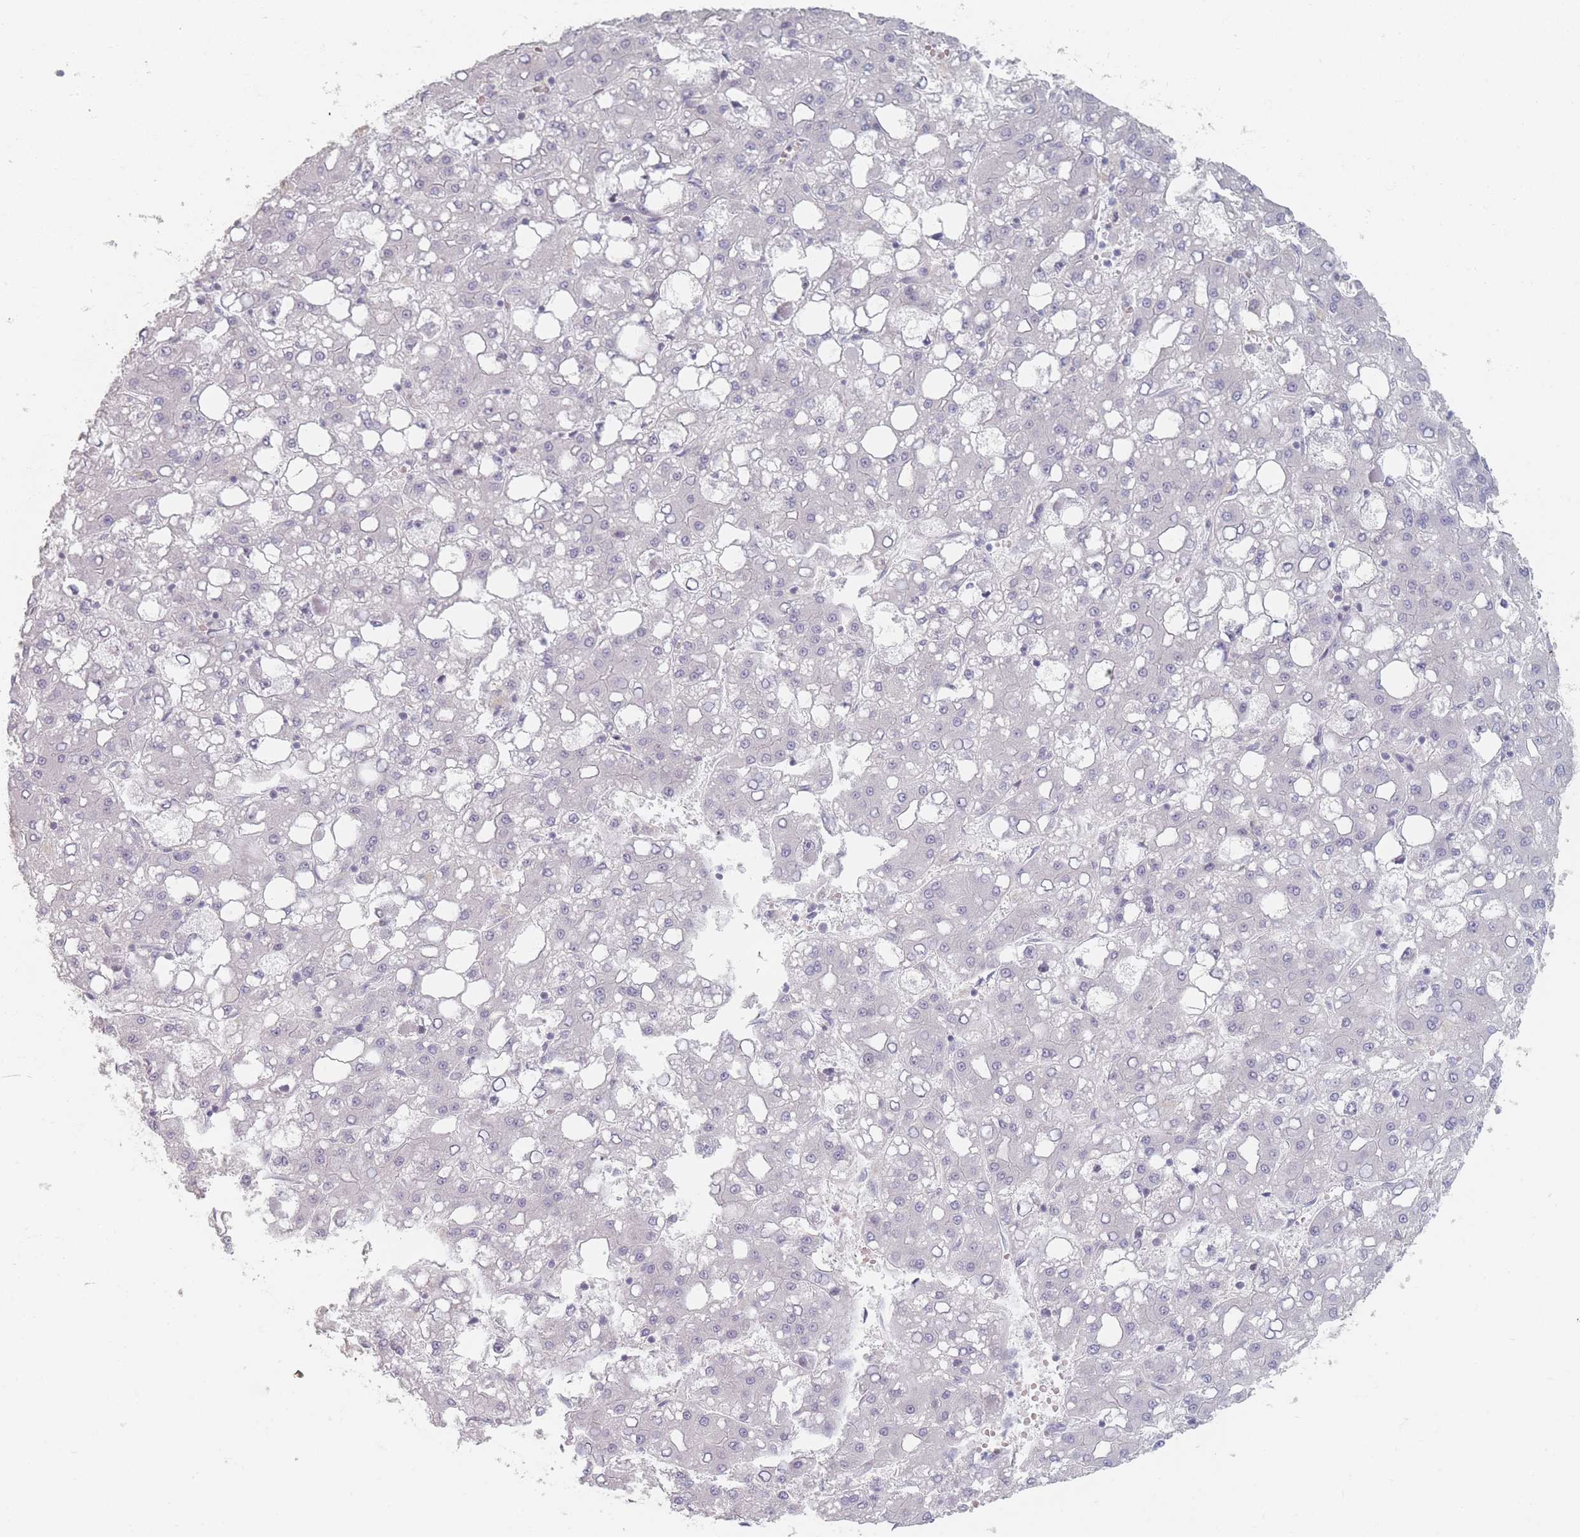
{"staining": {"intensity": "negative", "quantity": "none", "location": "none"}, "tissue": "liver cancer", "cell_type": "Tumor cells", "image_type": "cancer", "snomed": [{"axis": "morphology", "description": "Carcinoma, Hepatocellular, NOS"}, {"axis": "topography", "description": "Liver"}], "caption": "A photomicrograph of liver hepatocellular carcinoma stained for a protein demonstrates no brown staining in tumor cells. (Brightfield microscopy of DAB IHC at high magnification).", "gene": "HELZ2", "patient": {"sex": "male", "age": 65}}